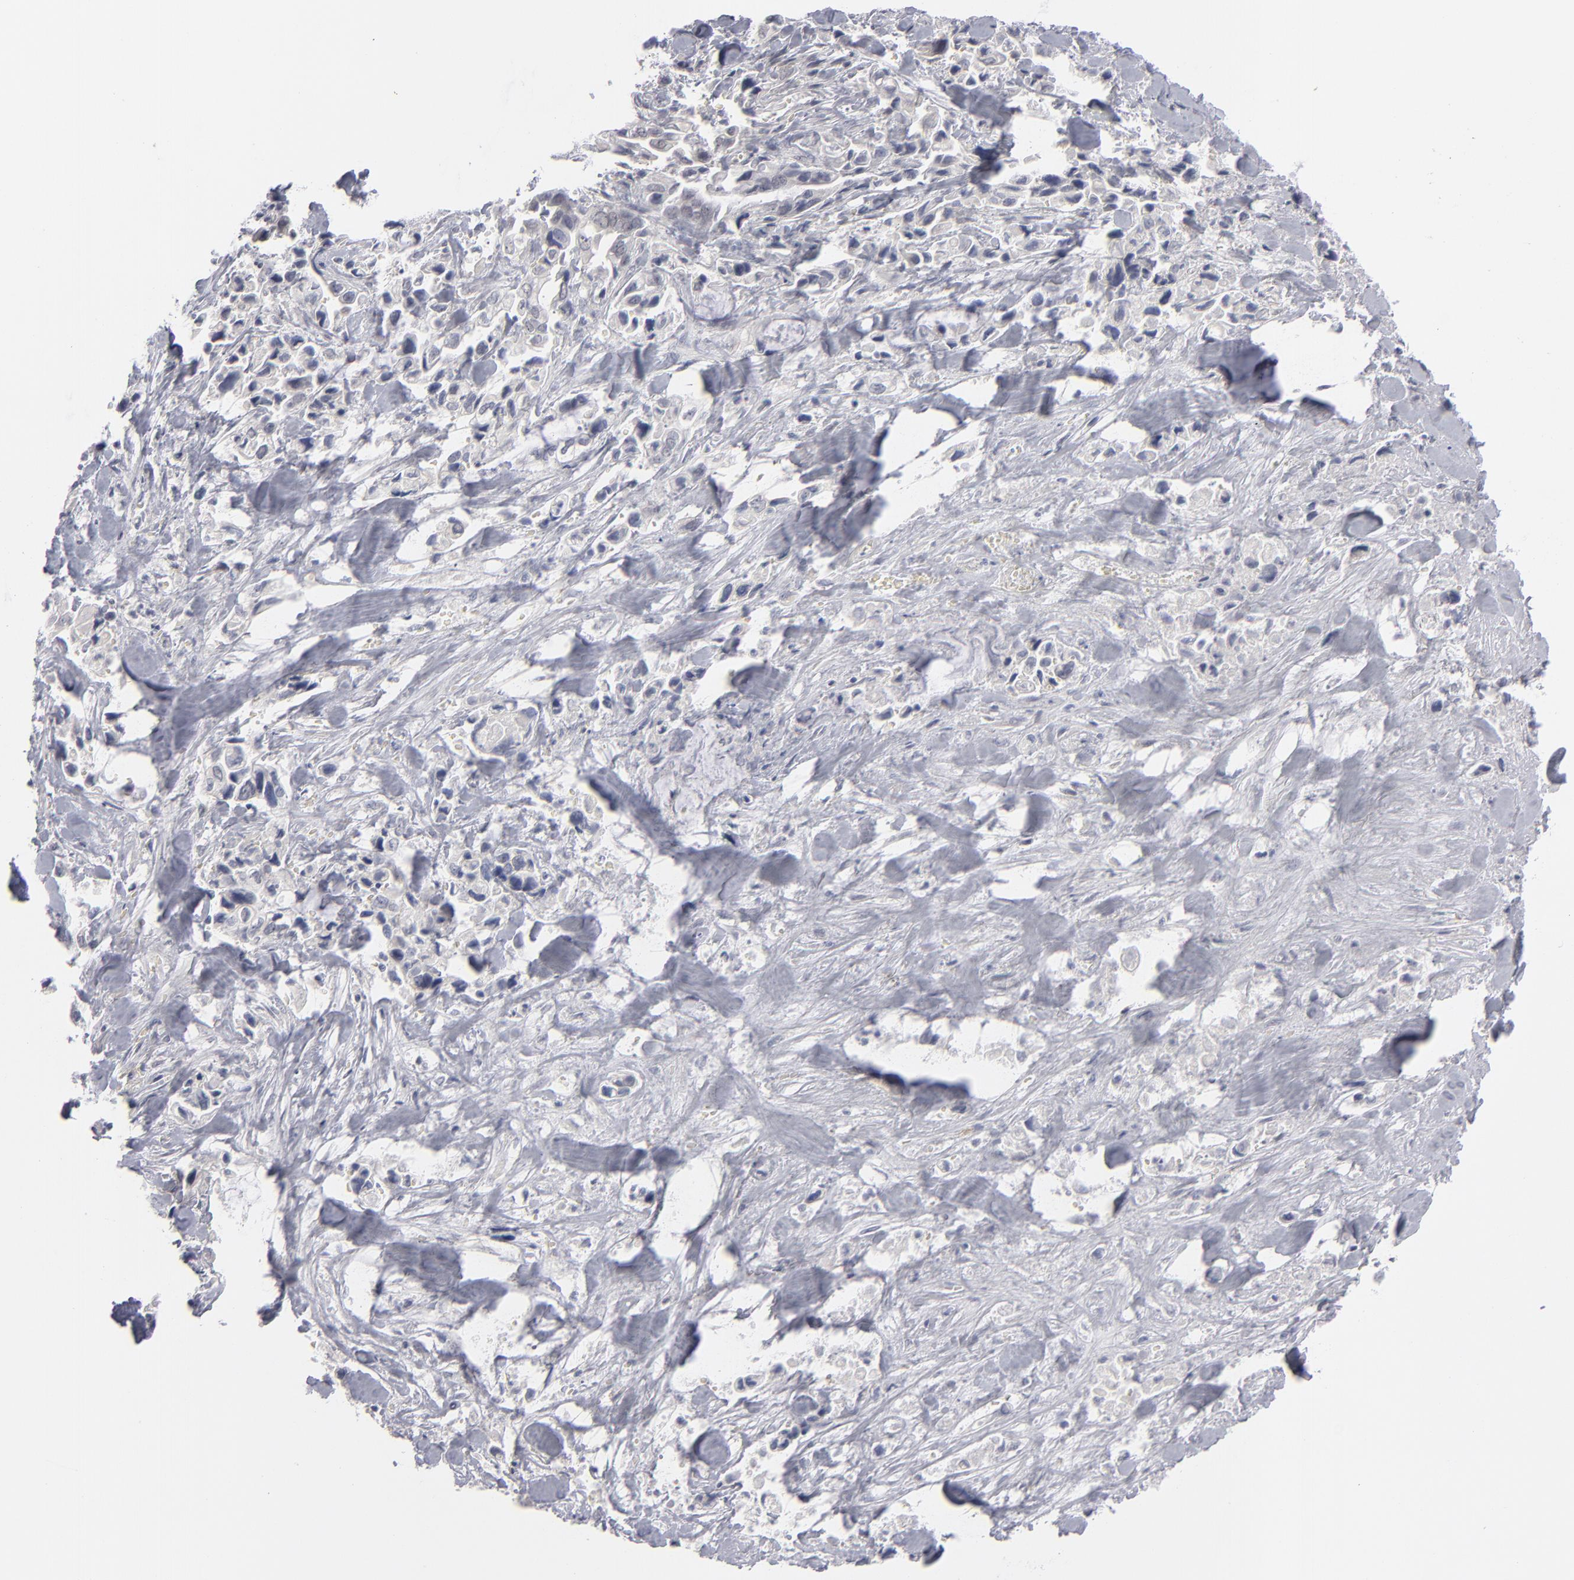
{"staining": {"intensity": "negative", "quantity": "none", "location": "none"}, "tissue": "pancreatic cancer", "cell_type": "Tumor cells", "image_type": "cancer", "snomed": [{"axis": "morphology", "description": "Adenocarcinoma, NOS"}, {"axis": "topography", "description": "Pancreas"}], "caption": "DAB immunohistochemical staining of pancreatic cancer demonstrates no significant positivity in tumor cells.", "gene": "KIAA1210", "patient": {"sex": "male", "age": 69}}